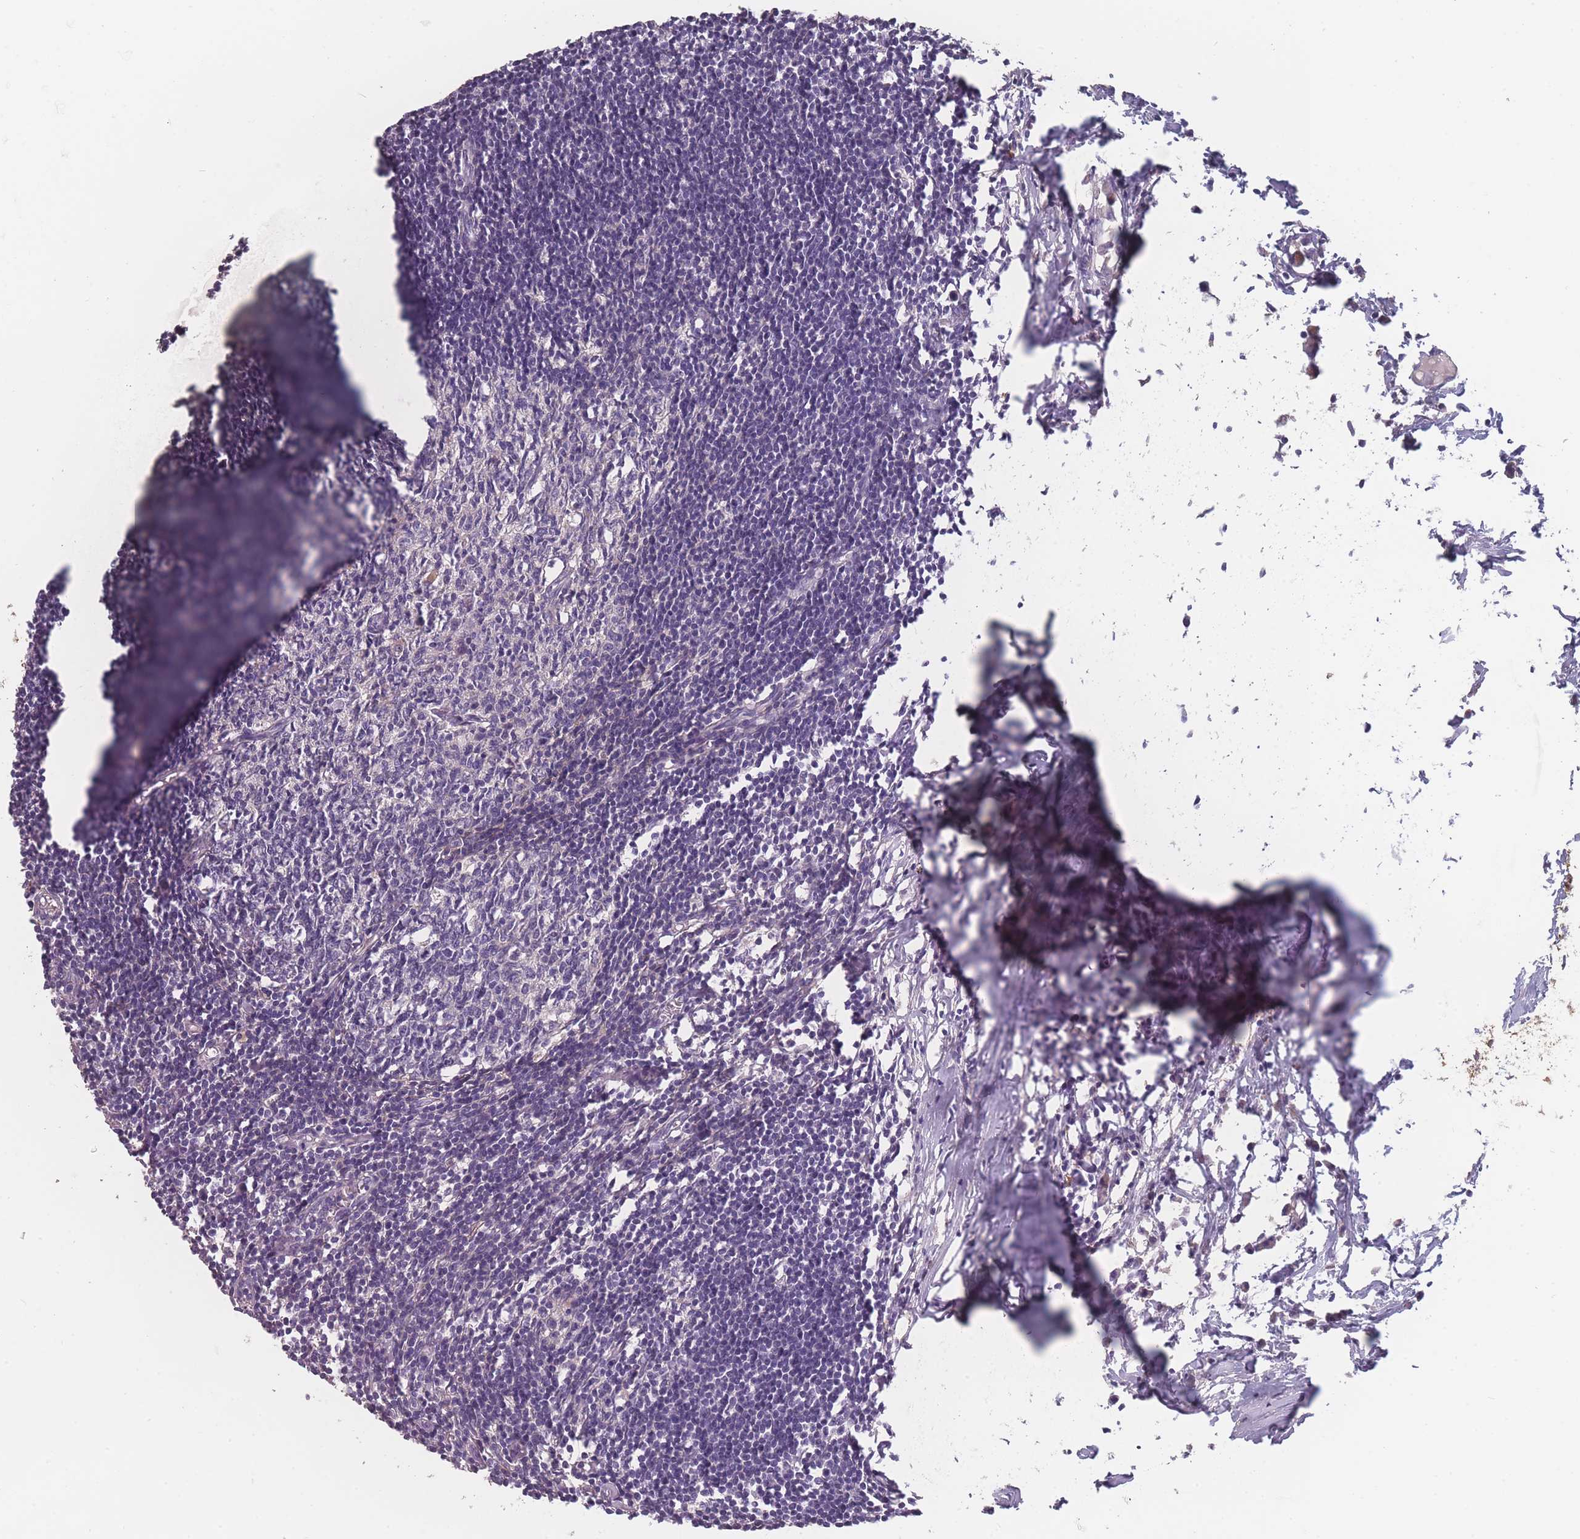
{"staining": {"intensity": "negative", "quantity": "none", "location": "none"}, "tissue": "lymph node", "cell_type": "Germinal center cells", "image_type": "normal", "snomed": [{"axis": "morphology", "description": "Normal tissue, NOS"}, {"axis": "morphology", "description": "Malignant melanoma, Metastatic site"}, {"axis": "topography", "description": "Lymph node"}], "caption": "Immunohistochemistry (IHC) histopathology image of benign lymph node: lymph node stained with DAB (3,3'-diaminobenzidine) displays no significant protein expression in germinal center cells.", "gene": "BST1", "patient": {"sex": "male", "age": 41}}